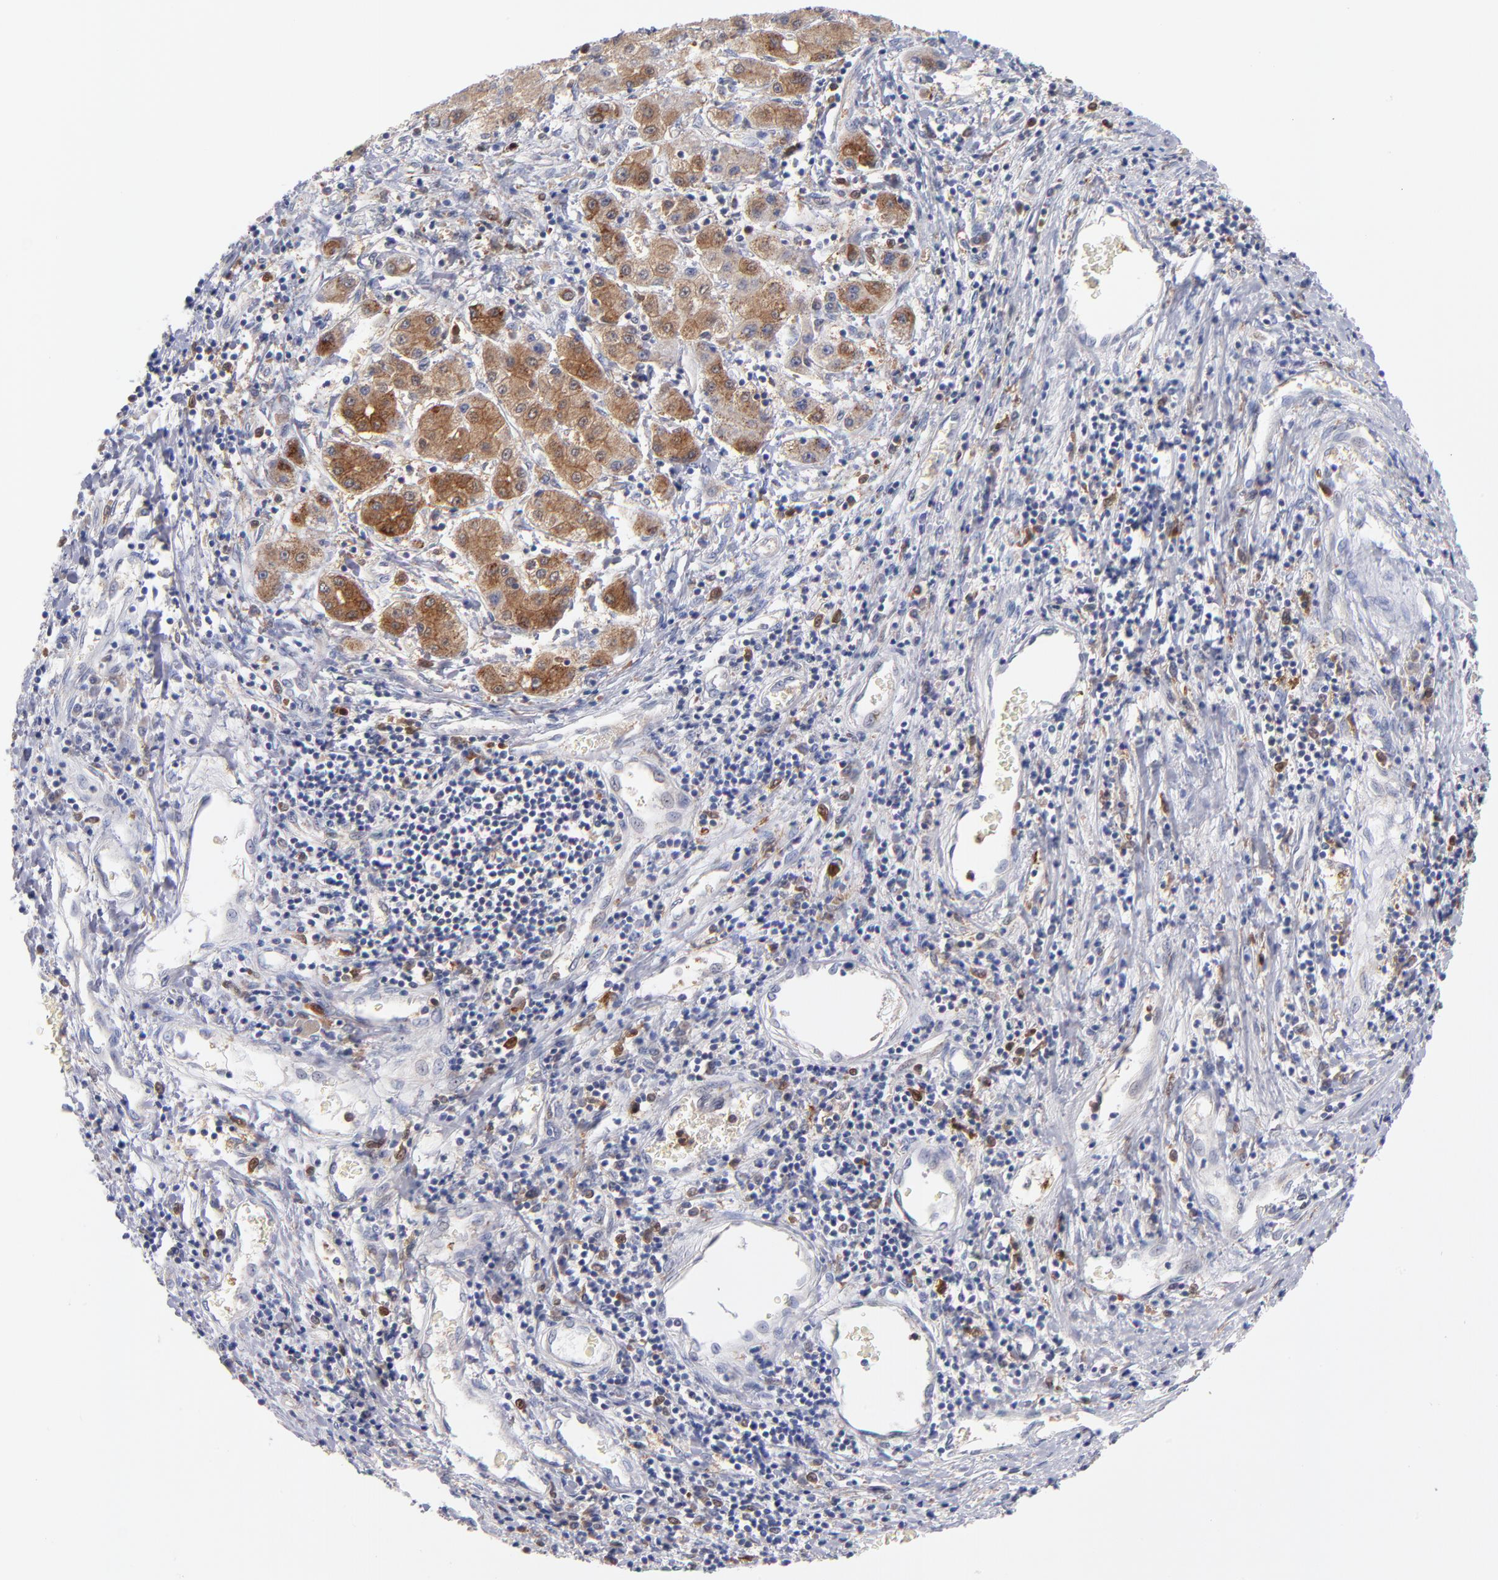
{"staining": {"intensity": "moderate", "quantity": ">75%", "location": "cytoplasmic/membranous"}, "tissue": "liver cancer", "cell_type": "Tumor cells", "image_type": "cancer", "snomed": [{"axis": "morphology", "description": "Carcinoma, Hepatocellular, NOS"}, {"axis": "topography", "description": "Liver"}], "caption": "Immunohistochemical staining of human hepatocellular carcinoma (liver) reveals moderate cytoplasmic/membranous protein staining in approximately >75% of tumor cells. (brown staining indicates protein expression, while blue staining denotes nuclei).", "gene": "BID", "patient": {"sex": "male", "age": 24}}